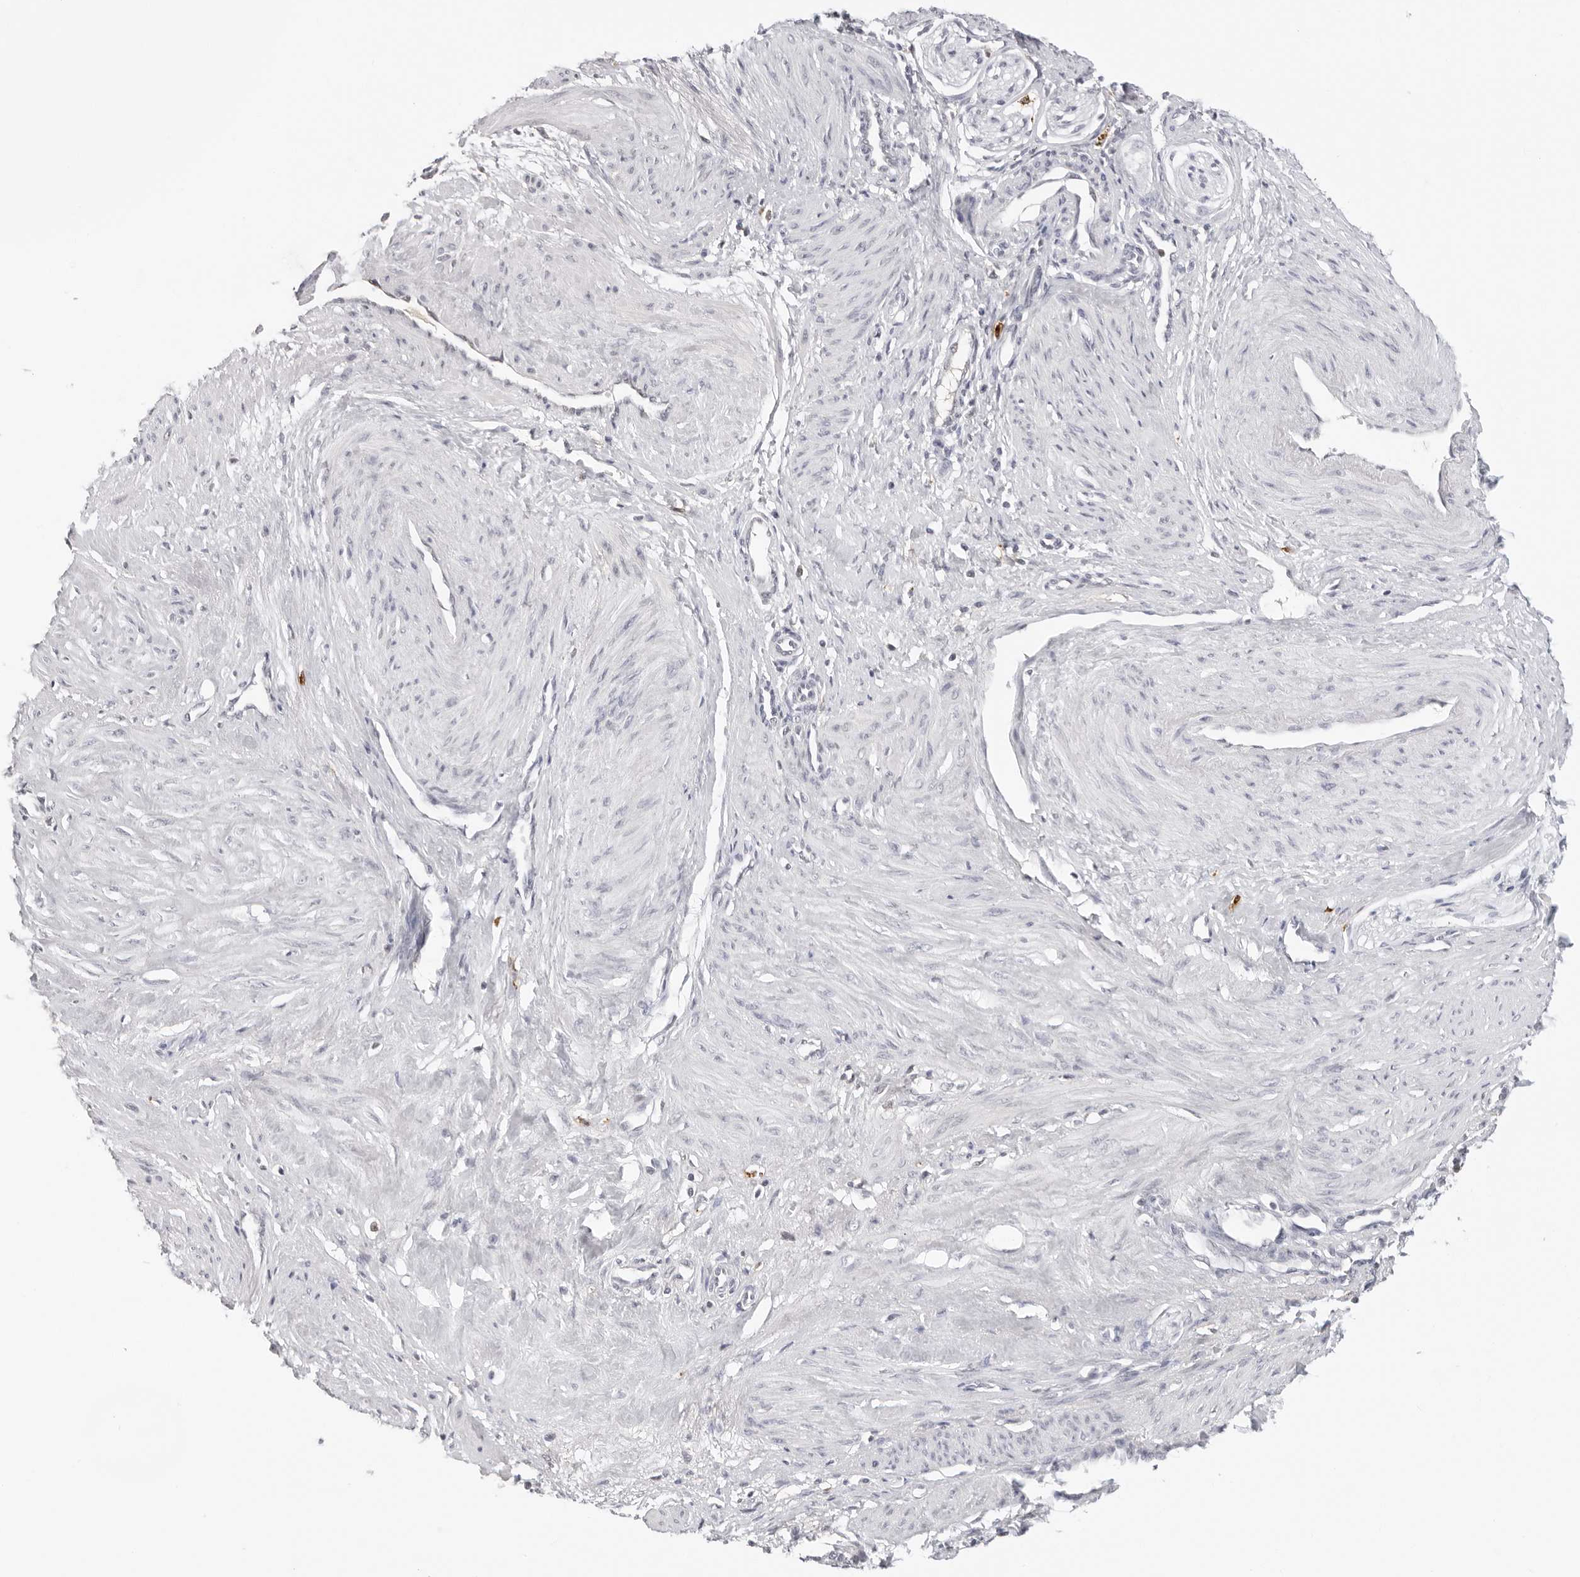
{"staining": {"intensity": "negative", "quantity": "none", "location": "none"}, "tissue": "smooth muscle", "cell_type": "Smooth muscle cells", "image_type": "normal", "snomed": [{"axis": "morphology", "description": "Normal tissue, NOS"}, {"axis": "topography", "description": "Endometrium"}], "caption": "DAB (3,3'-diaminobenzidine) immunohistochemical staining of benign smooth muscle reveals no significant positivity in smooth muscle cells.", "gene": "MSH6", "patient": {"sex": "female", "age": 33}}